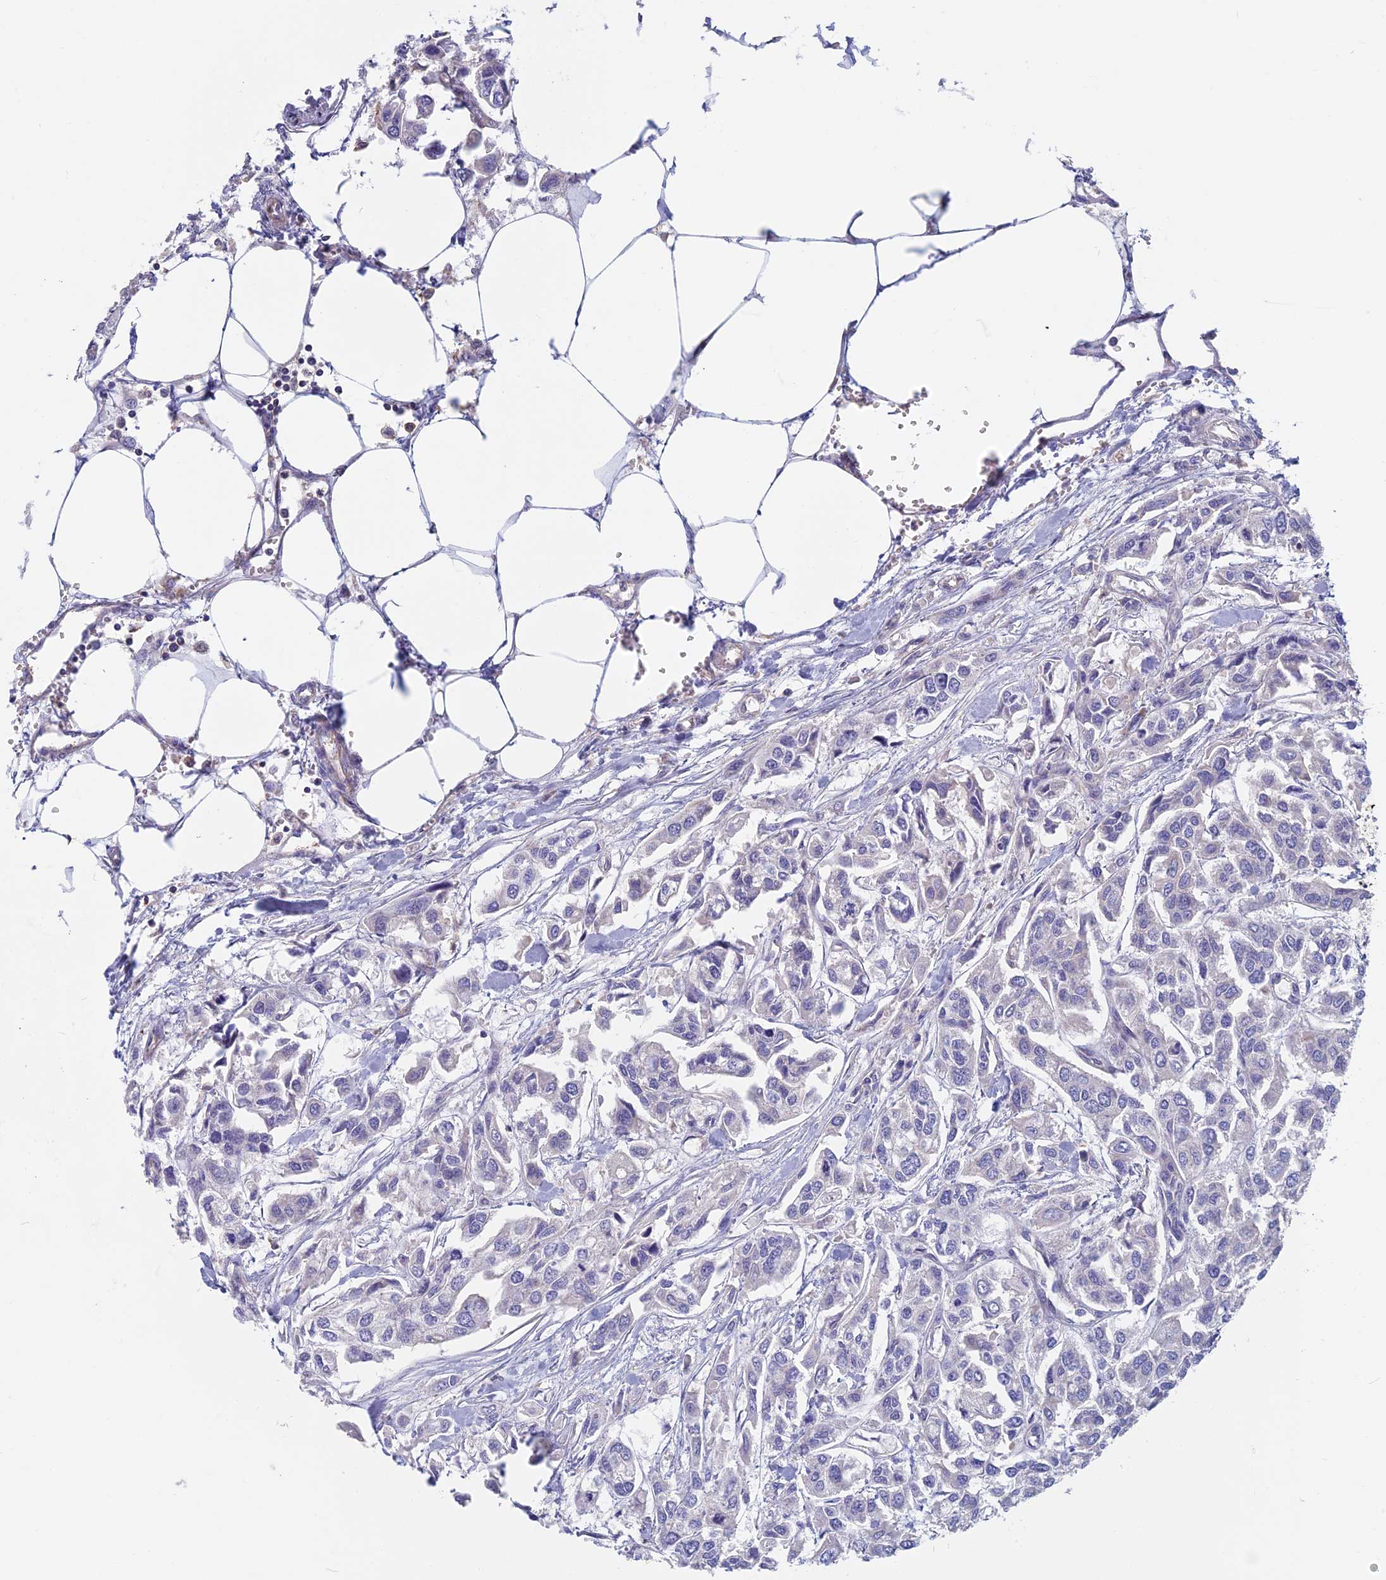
{"staining": {"intensity": "negative", "quantity": "none", "location": "none"}, "tissue": "urothelial cancer", "cell_type": "Tumor cells", "image_type": "cancer", "snomed": [{"axis": "morphology", "description": "Urothelial carcinoma, High grade"}, {"axis": "topography", "description": "Urinary bladder"}], "caption": "Immunohistochemistry histopathology image of neoplastic tissue: human high-grade urothelial carcinoma stained with DAB exhibits no significant protein staining in tumor cells.", "gene": "HSD17B8", "patient": {"sex": "male", "age": 67}}